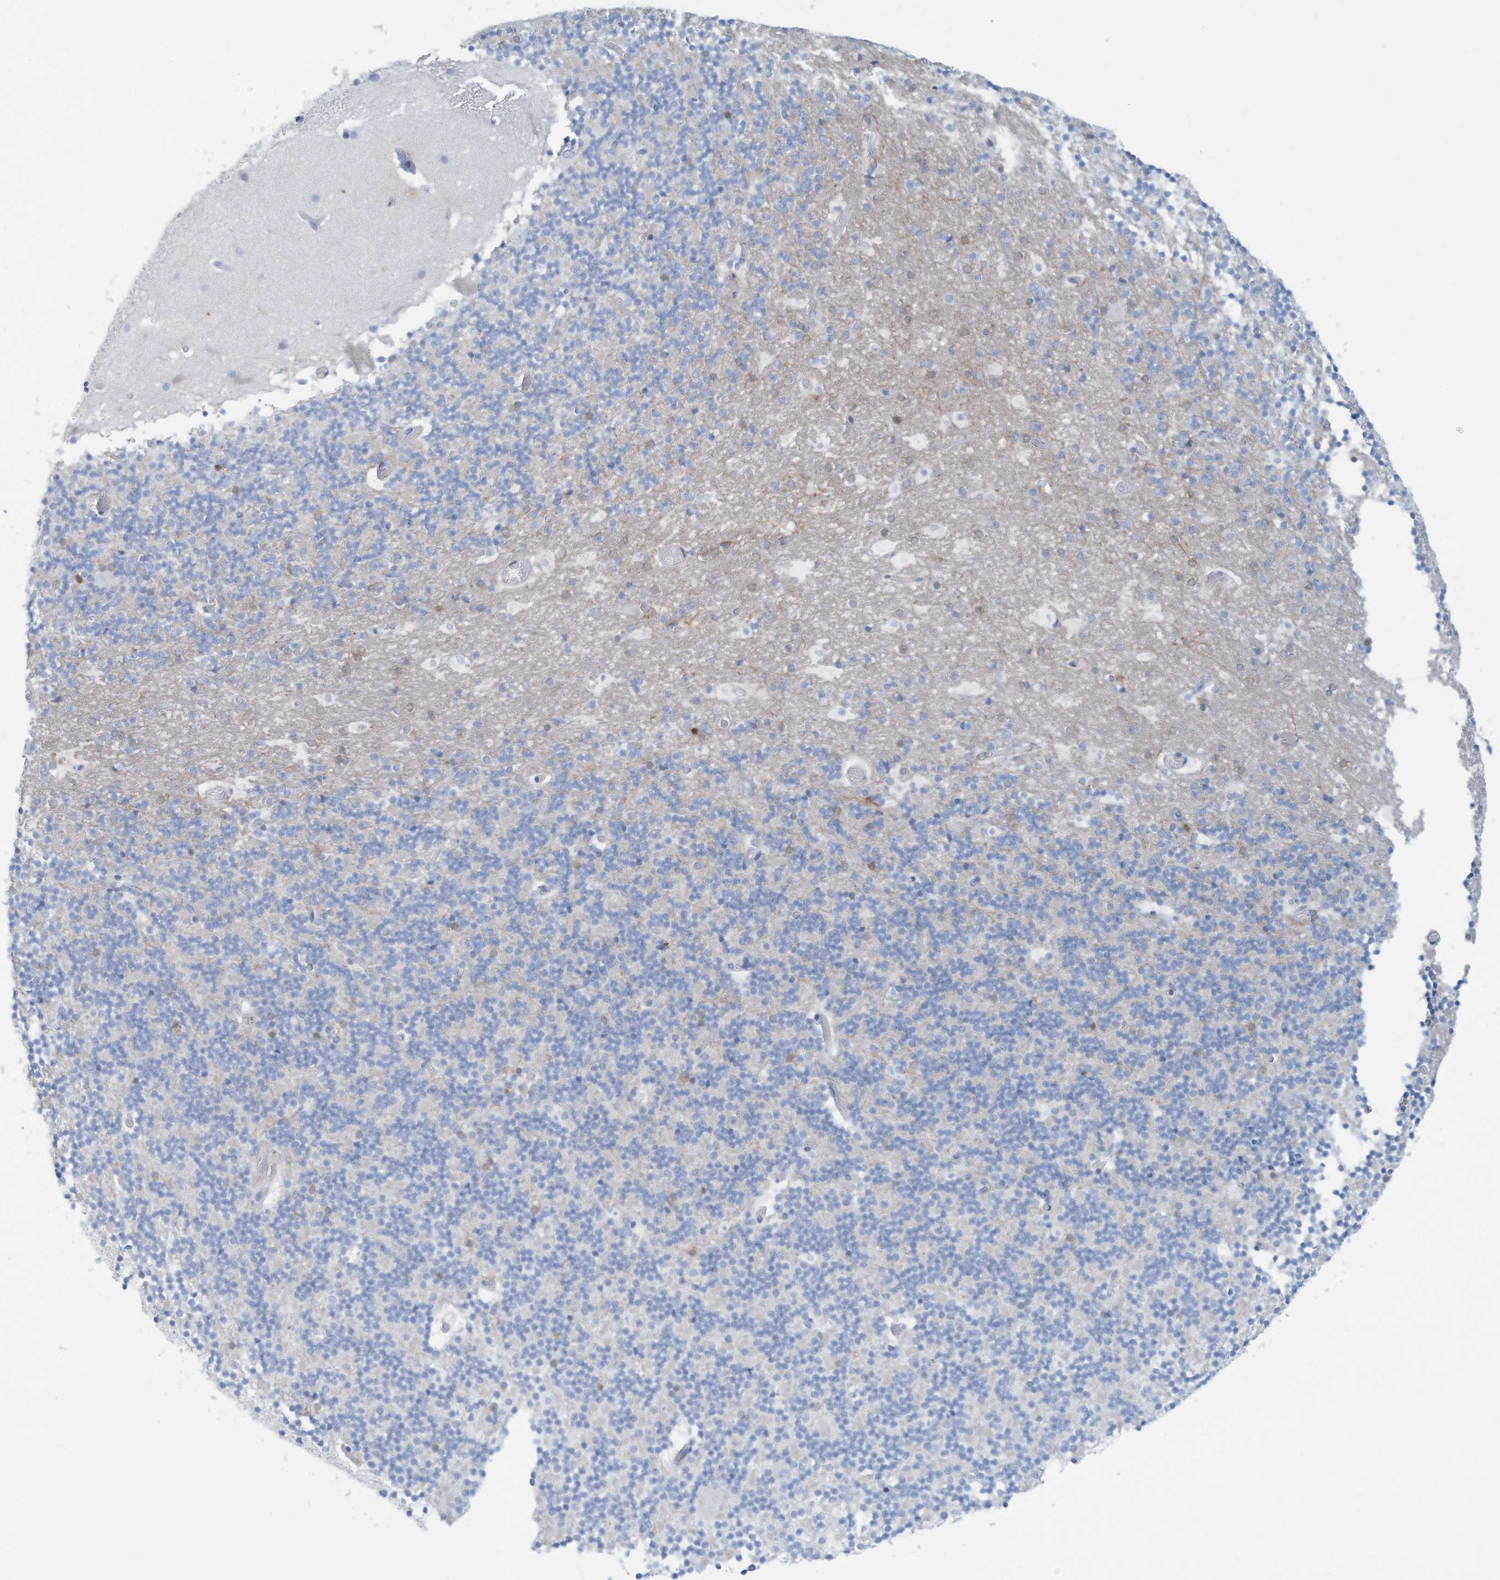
{"staining": {"intensity": "negative", "quantity": "none", "location": "none"}, "tissue": "cerebellum", "cell_type": "Cells in granular layer", "image_type": "normal", "snomed": [{"axis": "morphology", "description": "Normal tissue, NOS"}, {"axis": "topography", "description": "Cerebellum"}], "caption": "The micrograph exhibits no staining of cells in granular layer in benign cerebellum. (Brightfield microscopy of DAB immunohistochemistry (IHC) at high magnification).", "gene": "ERI2", "patient": {"sex": "male", "age": 57}}